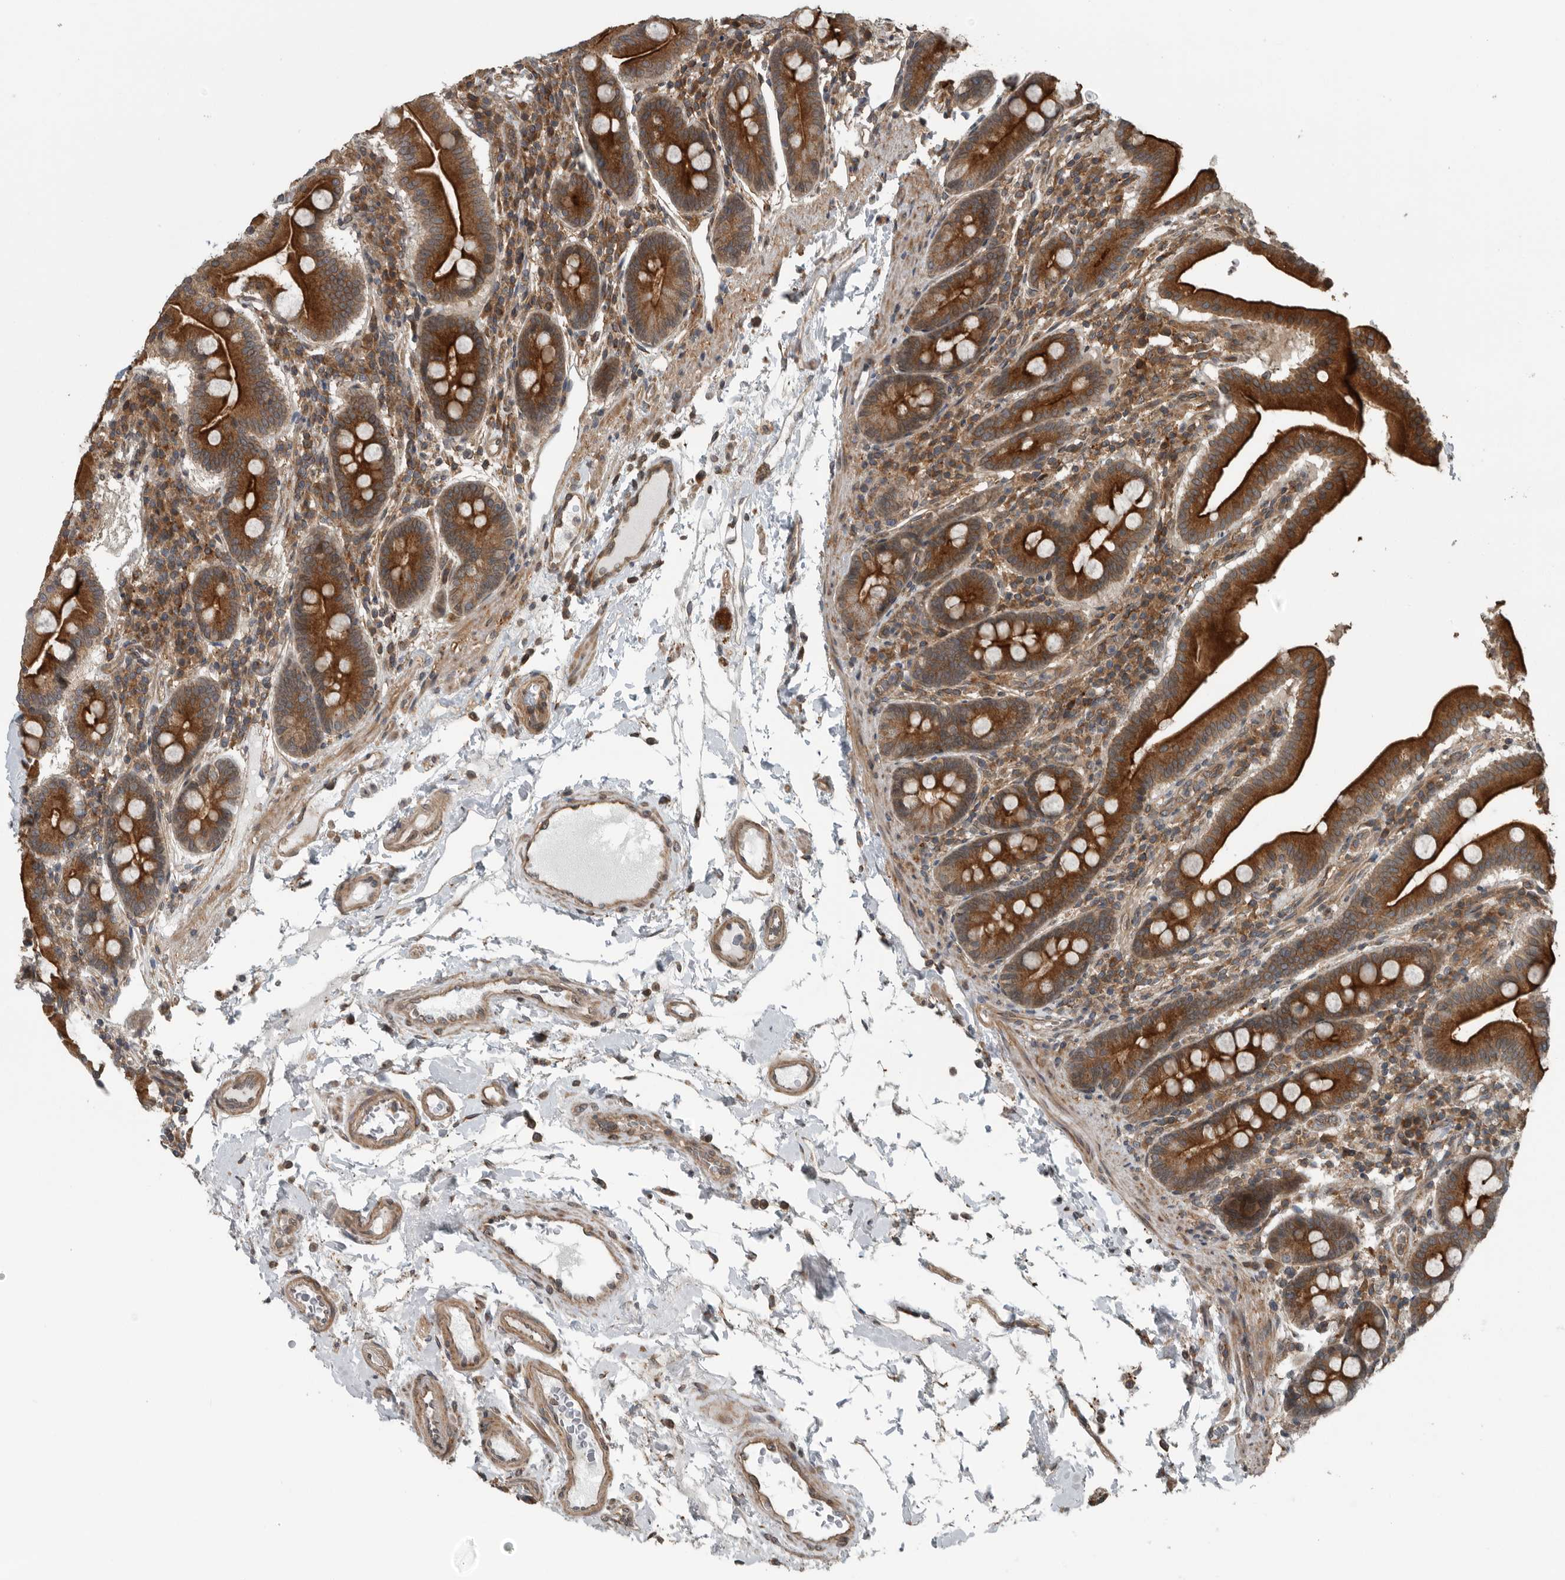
{"staining": {"intensity": "strong", "quantity": ">75%", "location": "cytoplasmic/membranous"}, "tissue": "duodenum", "cell_type": "Glandular cells", "image_type": "normal", "snomed": [{"axis": "morphology", "description": "Normal tissue, NOS"}, {"axis": "morphology", "description": "Adenocarcinoma, NOS"}, {"axis": "topography", "description": "Pancreas"}, {"axis": "topography", "description": "Duodenum"}], "caption": "The histopathology image displays immunohistochemical staining of normal duodenum. There is strong cytoplasmic/membranous expression is identified in about >75% of glandular cells.", "gene": "AMFR", "patient": {"sex": "male", "age": 50}}